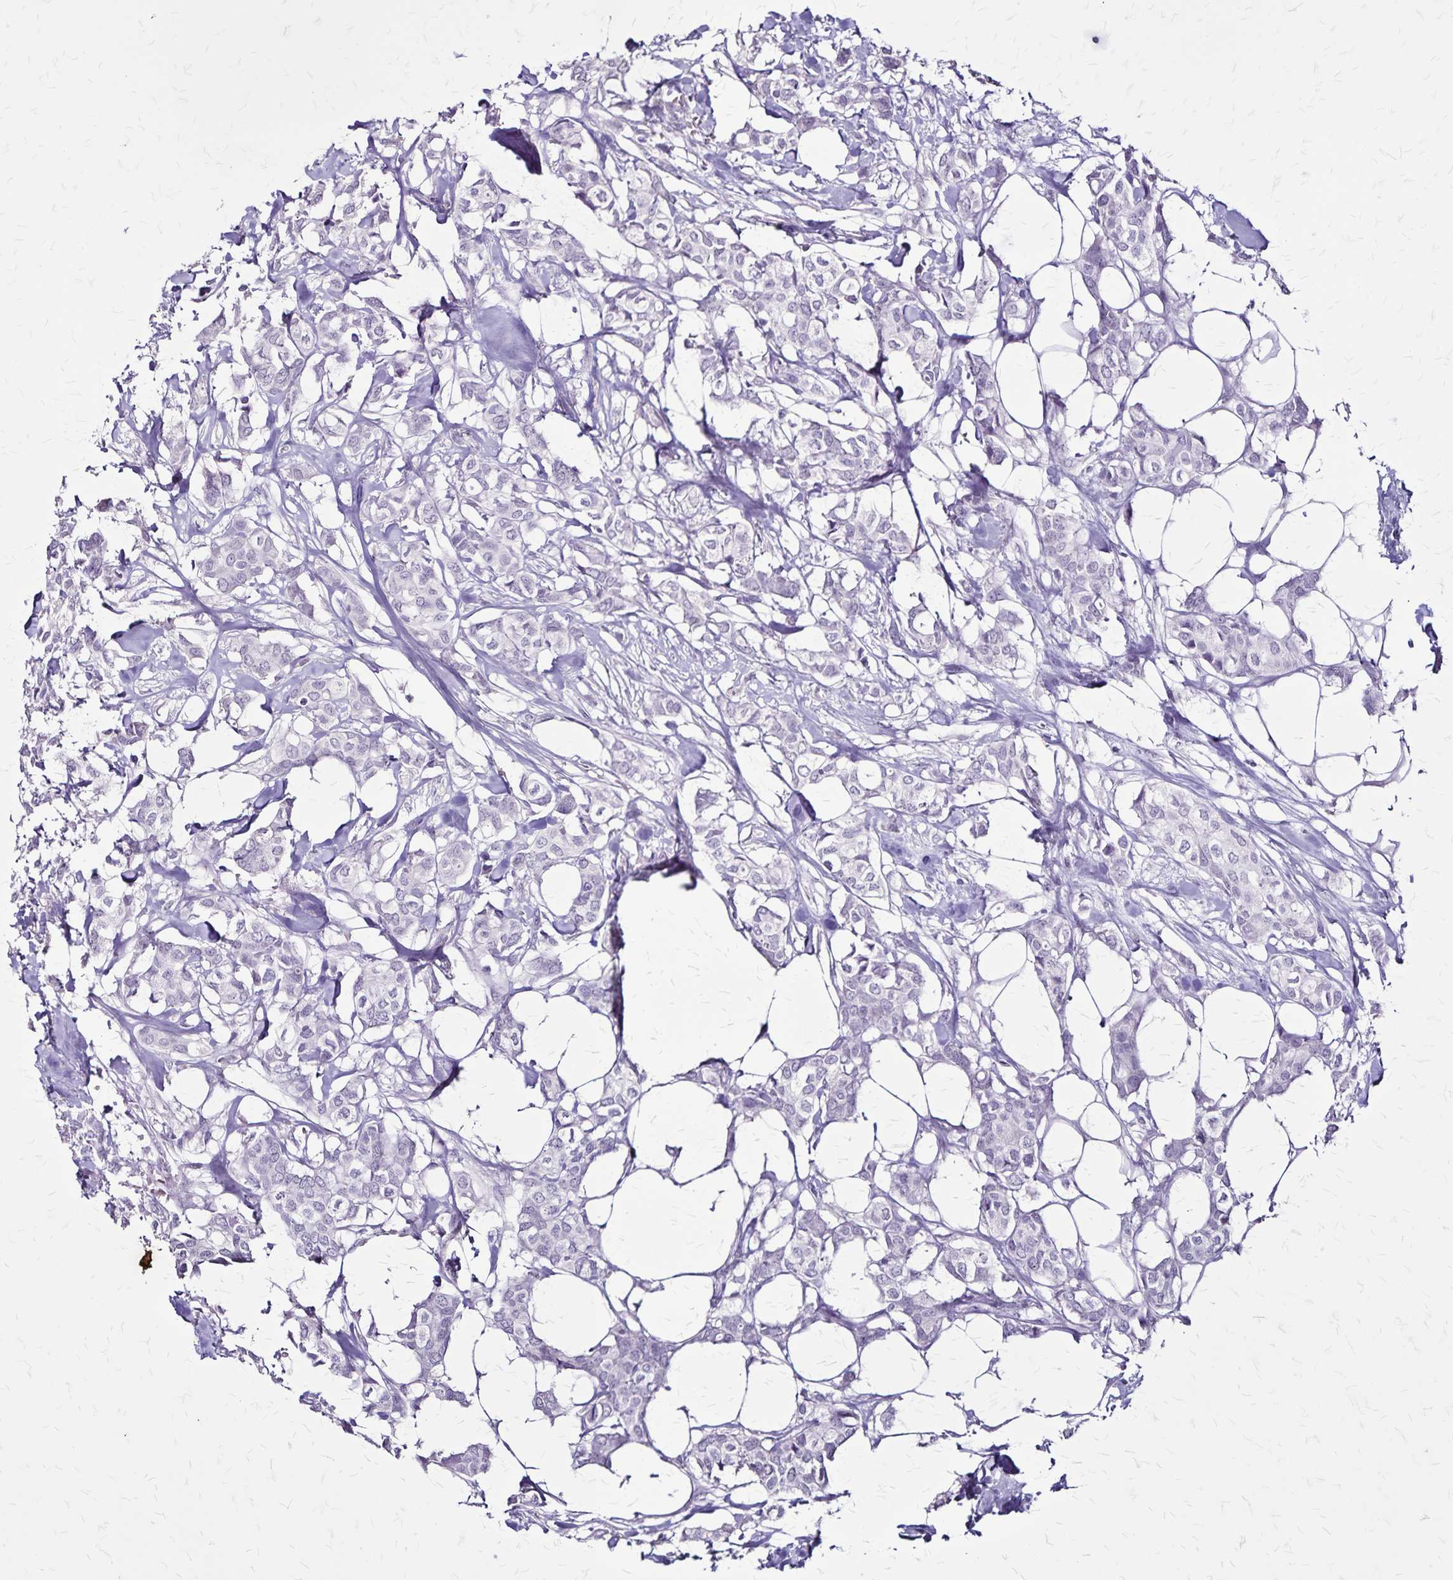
{"staining": {"intensity": "negative", "quantity": "none", "location": "none"}, "tissue": "breast cancer", "cell_type": "Tumor cells", "image_type": "cancer", "snomed": [{"axis": "morphology", "description": "Duct carcinoma"}, {"axis": "topography", "description": "Breast"}], "caption": "Image shows no significant protein expression in tumor cells of invasive ductal carcinoma (breast).", "gene": "KRT2", "patient": {"sex": "female", "age": 62}}